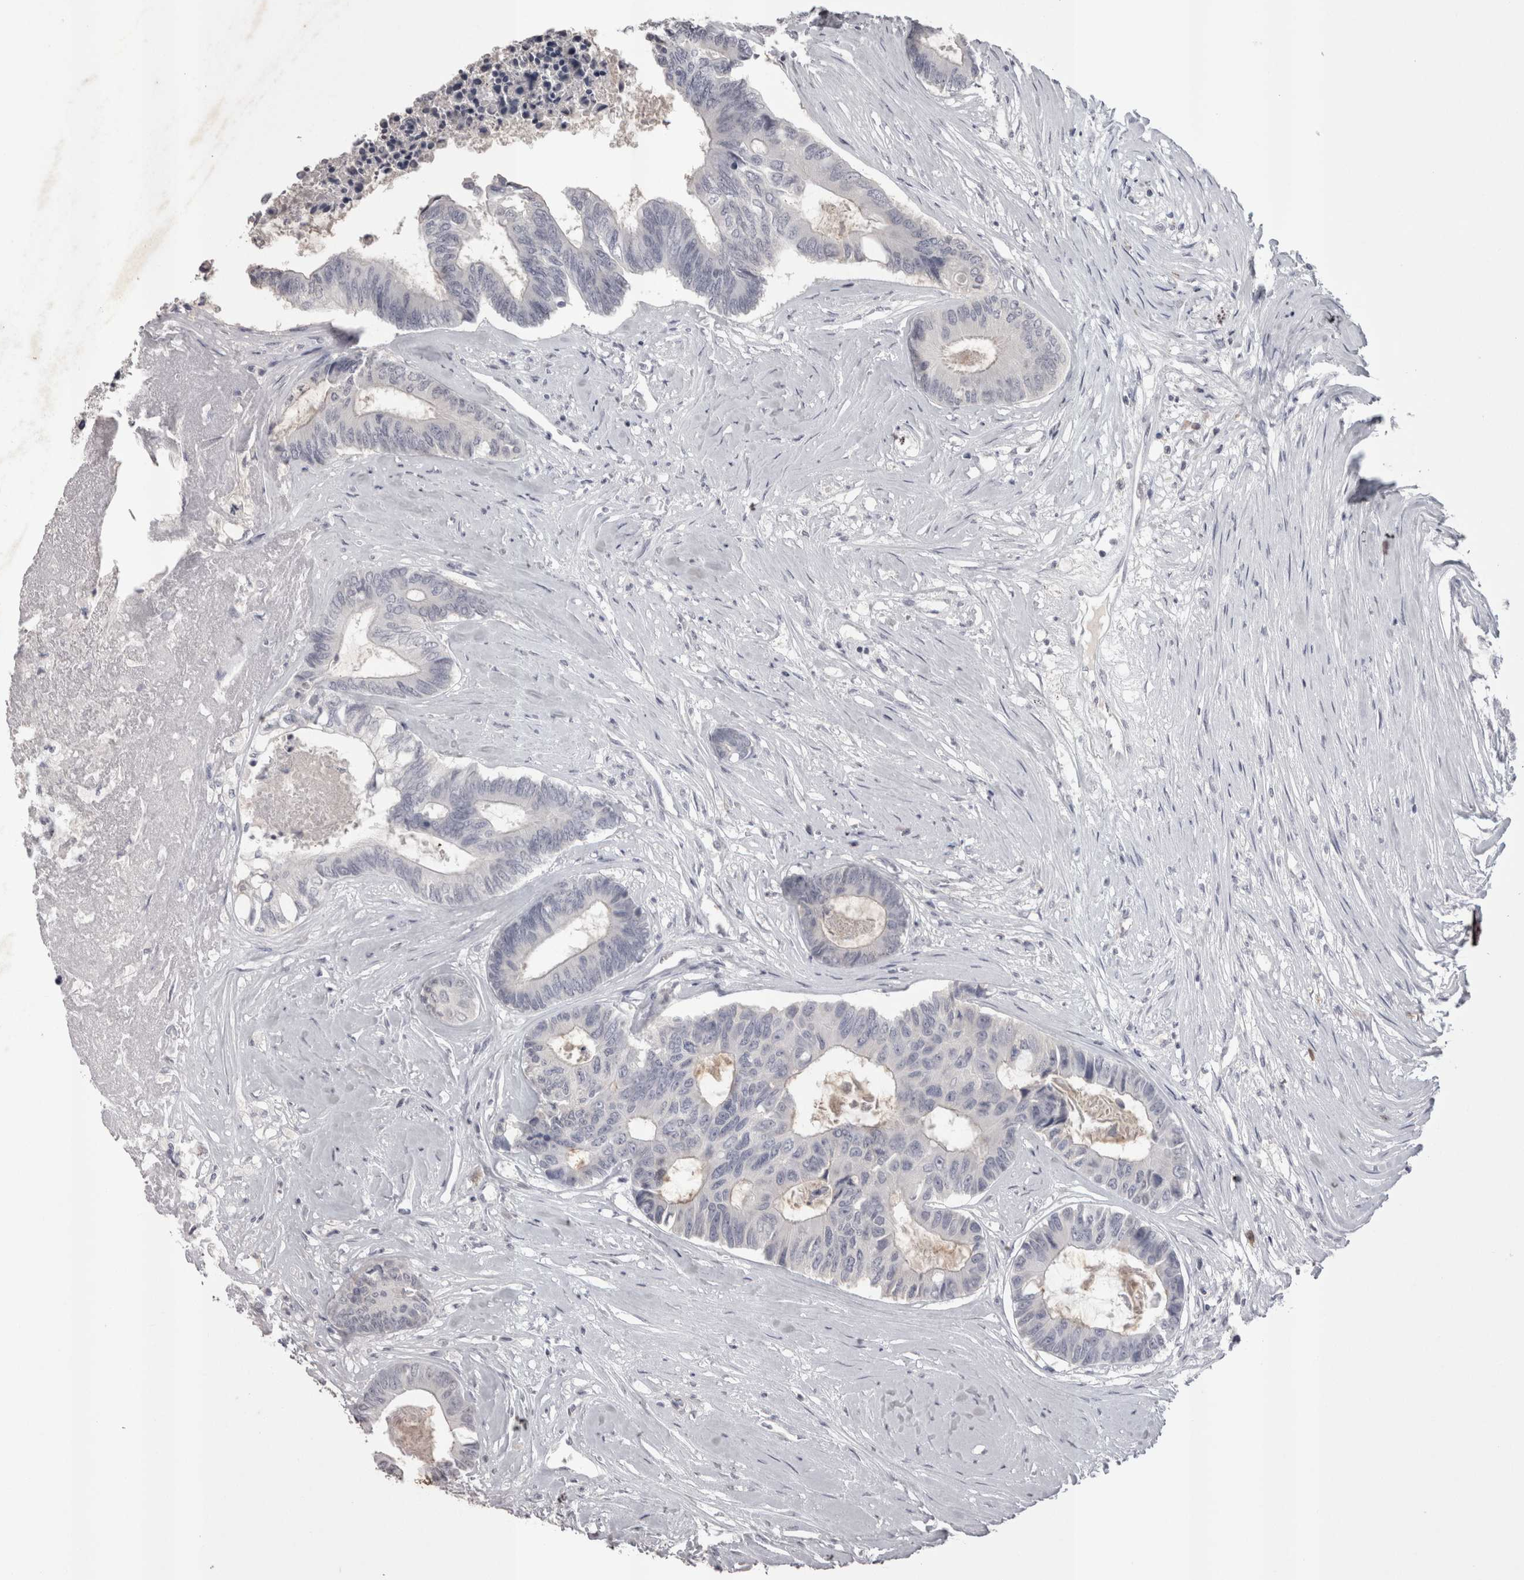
{"staining": {"intensity": "negative", "quantity": "none", "location": "none"}, "tissue": "colorectal cancer", "cell_type": "Tumor cells", "image_type": "cancer", "snomed": [{"axis": "morphology", "description": "Adenocarcinoma, NOS"}, {"axis": "topography", "description": "Rectum"}], "caption": "Tumor cells are negative for brown protein staining in colorectal cancer (adenocarcinoma).", "gene": "LAX1", "patient": {"sex": "male", "age": 63}}